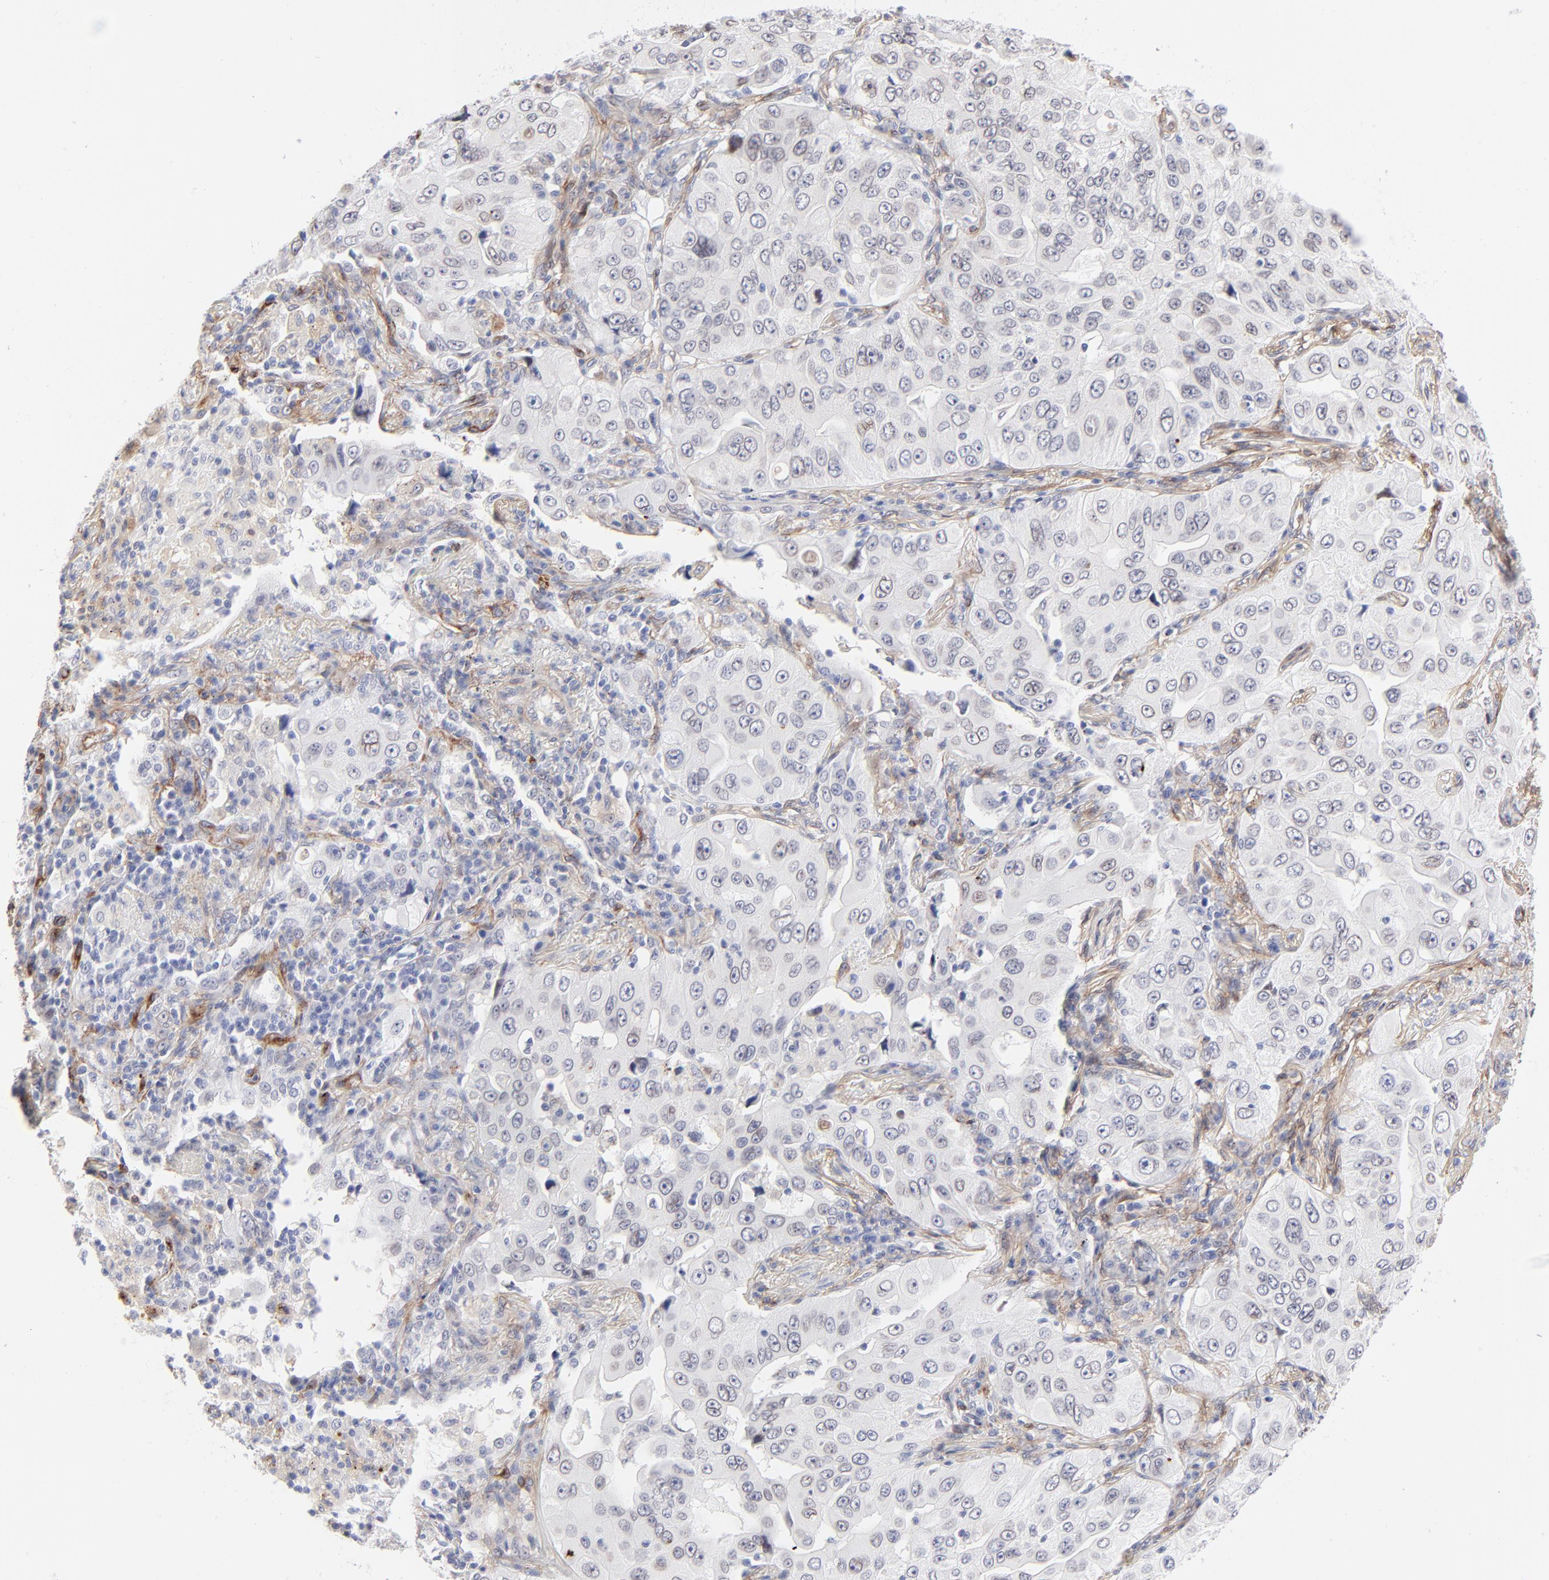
{"staining": {"intensity": "negative", "quantity": "none", "location": "none"}, "tissue": "lung cancer", "cell_type": "Tumor cells", "image_type": "cancer", "snomed": [{"axis": "morphology", "description": "Adenocarcinoma, NOS"}, {"axis": "topography", "description": "Lung"}], "caption": "A histopathology image of human lung cancer is negative for staining in tumor cells.", "gene": "PDGFRB", "patient": {"sex": "male", "age": 84}}